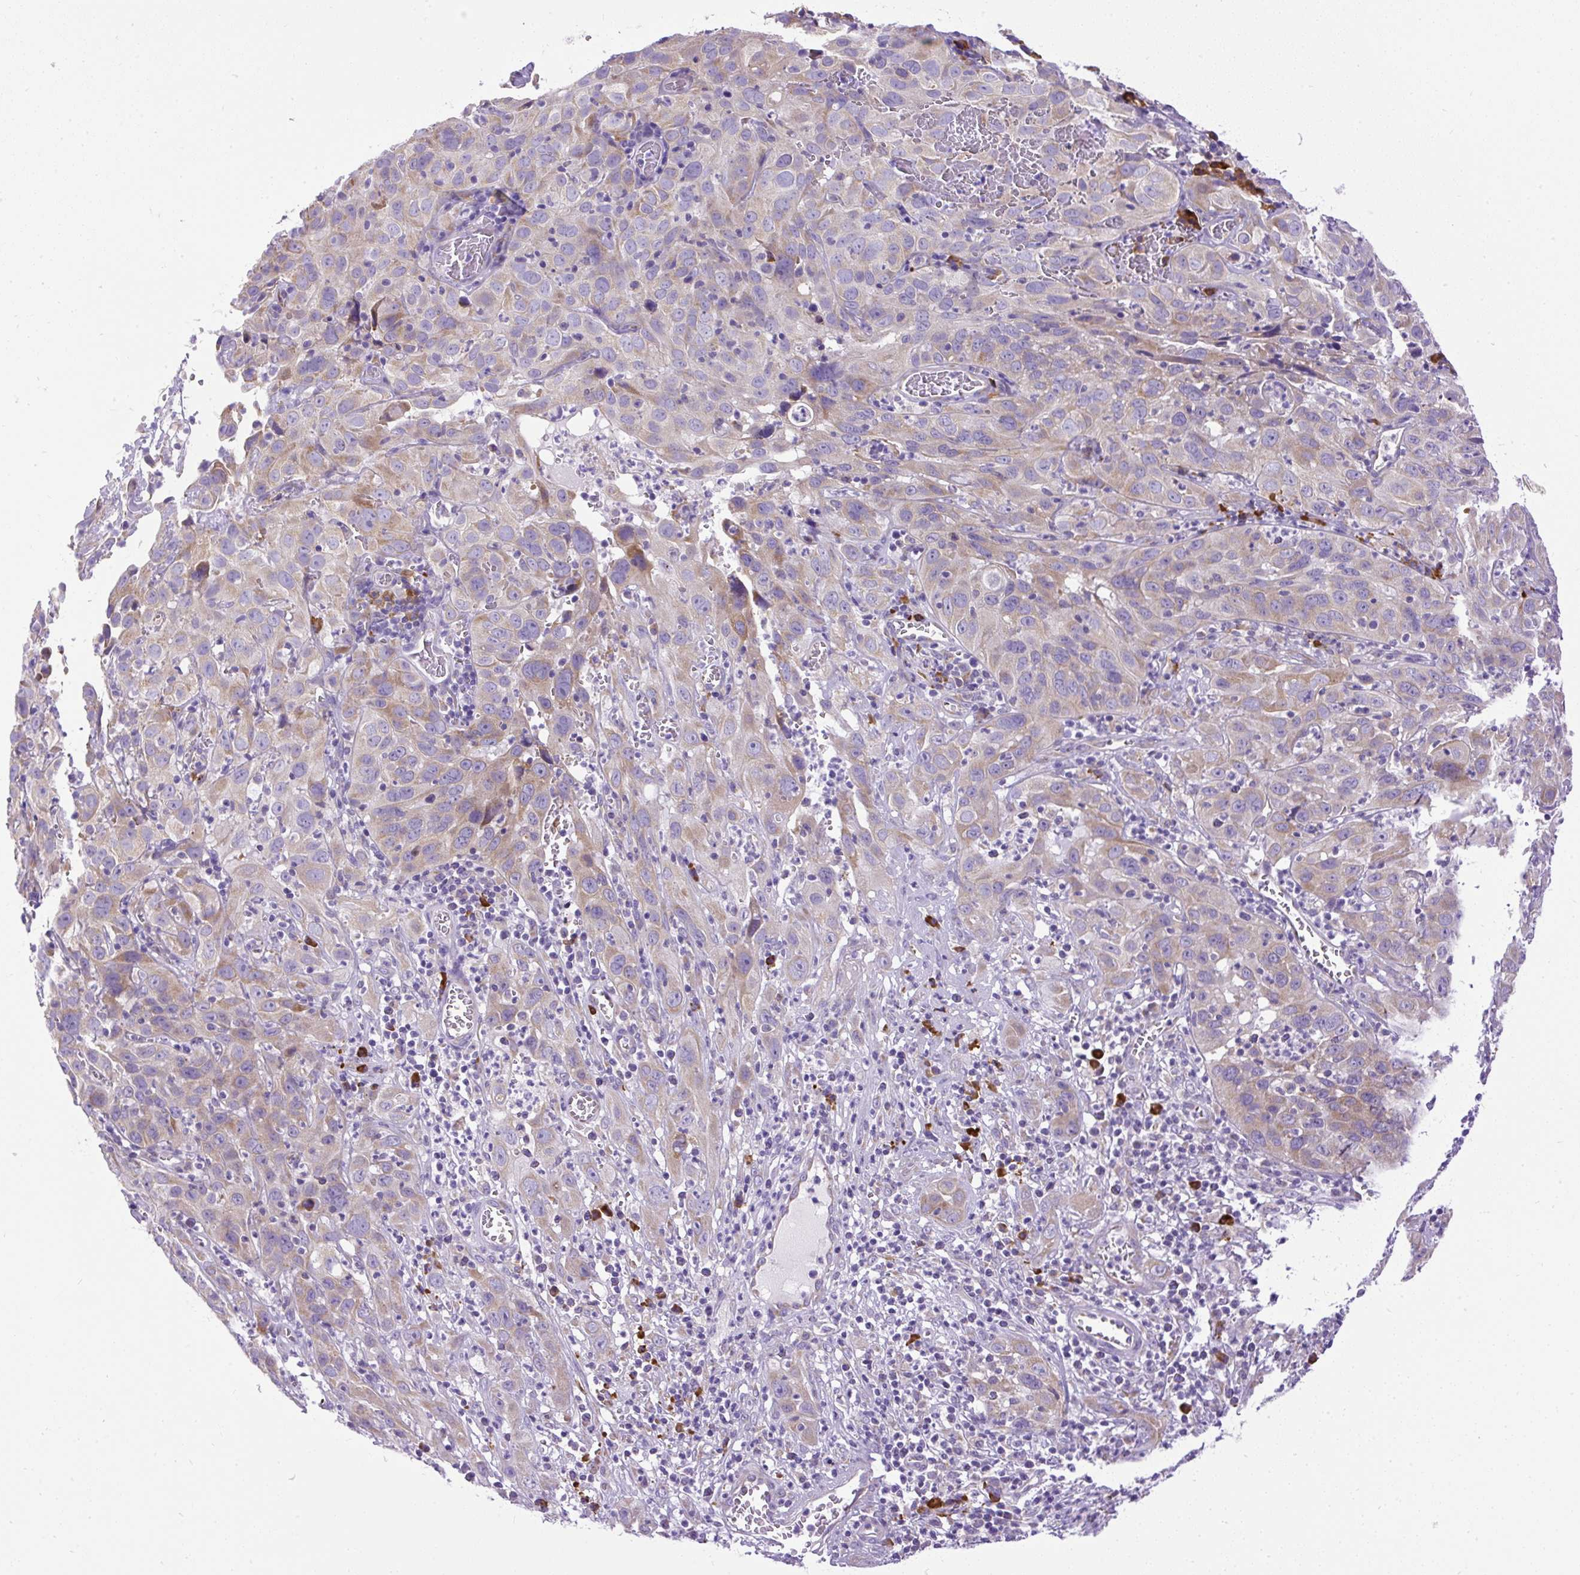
{"staining": {"intensity": "weak", "quantity": "25%-75%", "location": "cytoplasmic/membranous"}, "tissue": "cervical cancer", "cell_type": "Tumor cells", "image_type": "cancer", "snomed": [{"axis": "morphology", "description": "Squamous cell carcinoma, NOS"}, {"axis": "topography", "description": "Cervix"}], "caption": "DAB immunohistochemical staining of cervical cancer (squamous cell carcinoma) demonstrates weak cytoplasmic/membranous protein staining in approximately 25%-75% of tumor cells.", "gene": "SYBU", "patient": {"sex": "female", "age": 32}}